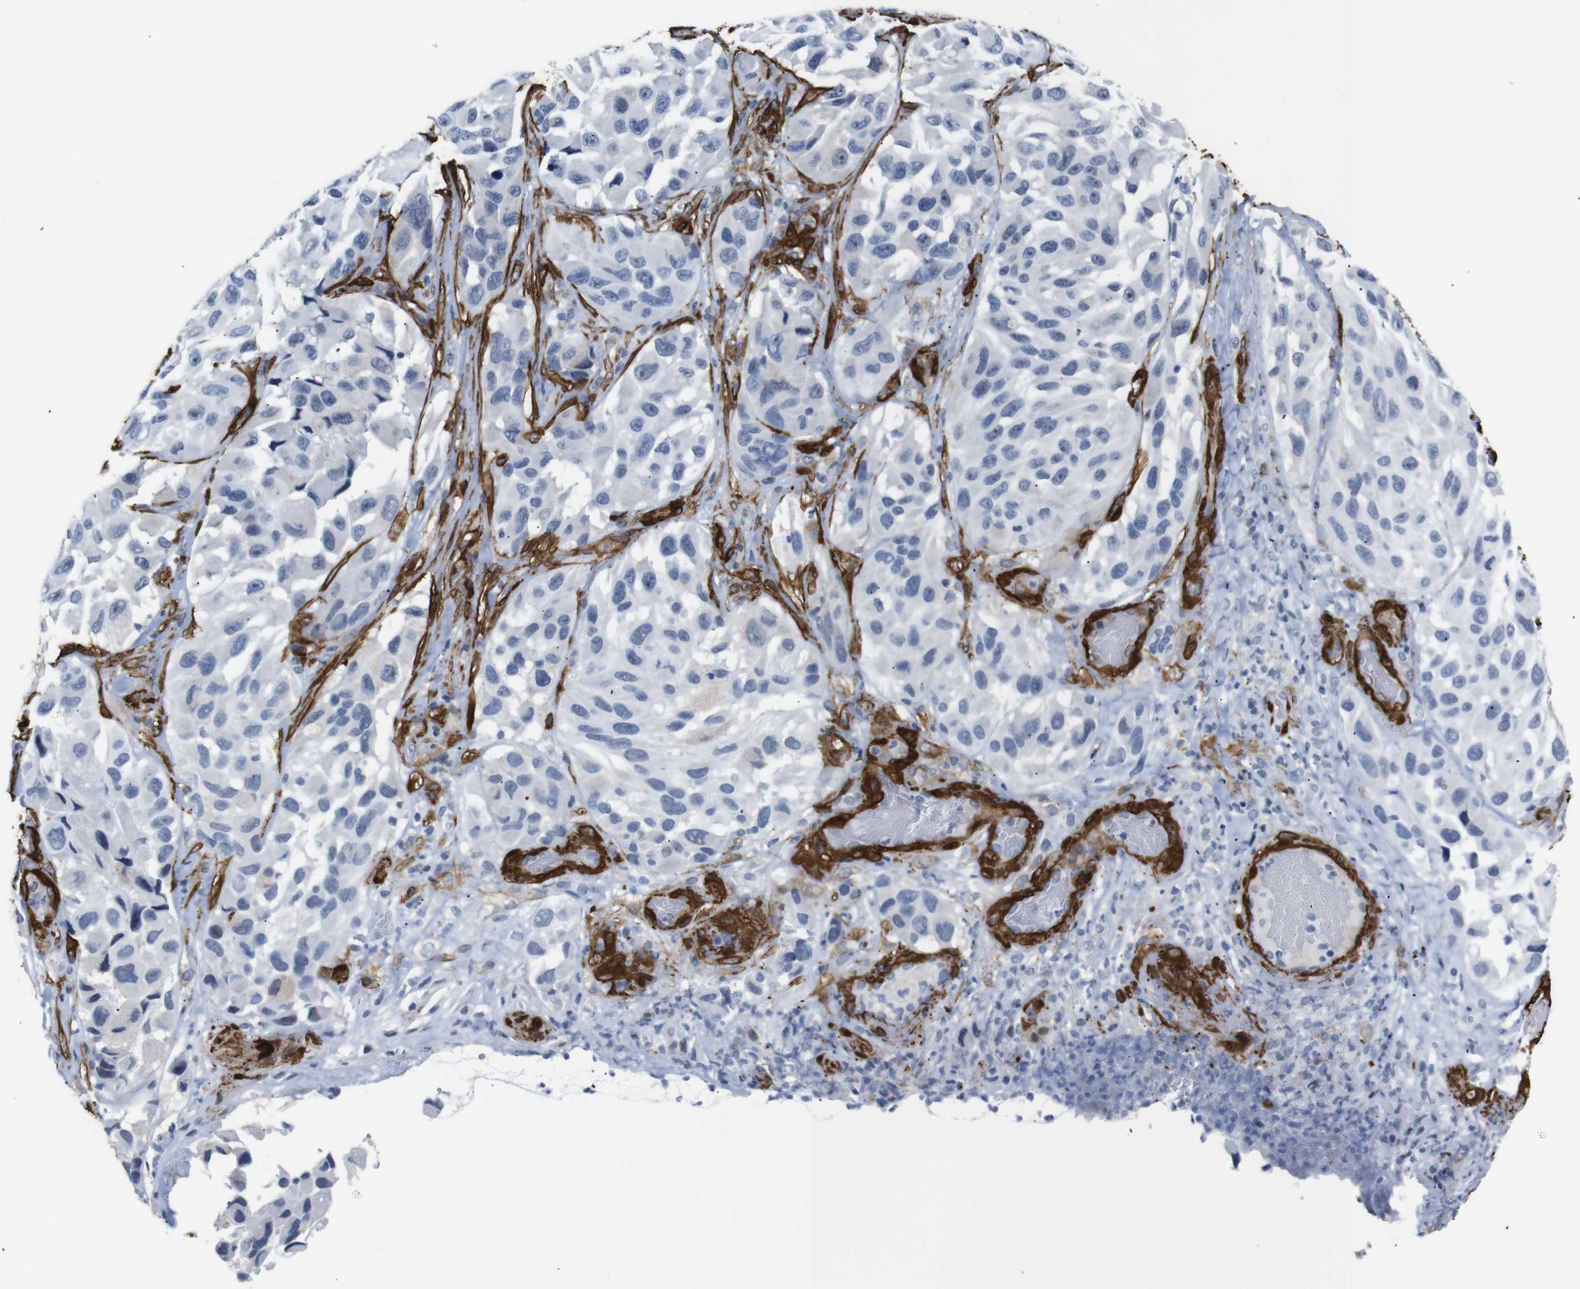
{"staining": {"intensity": "negative", "quantity": "none", "location": "none"}, "tissue": "melanoma", "cell_type": "Tumor cells", "image_type": "cancer", "snomed": [{"axis": "morphology", "description": "Malignant melanoma, NOS"}, {"axis": "topography", "description": "Skin"}], "caption": "High power microscopy image of an IHC micrograph of melanoma, revealing no significant staining in tumor cells. The staining was performed using DAB to visualize the protein expression in brown, while the nuclei were stained in blue with hematoxylin (Magnification: 20x).", "gene": "ACTA2", "patient": {"sex": "female", "age": 73}}